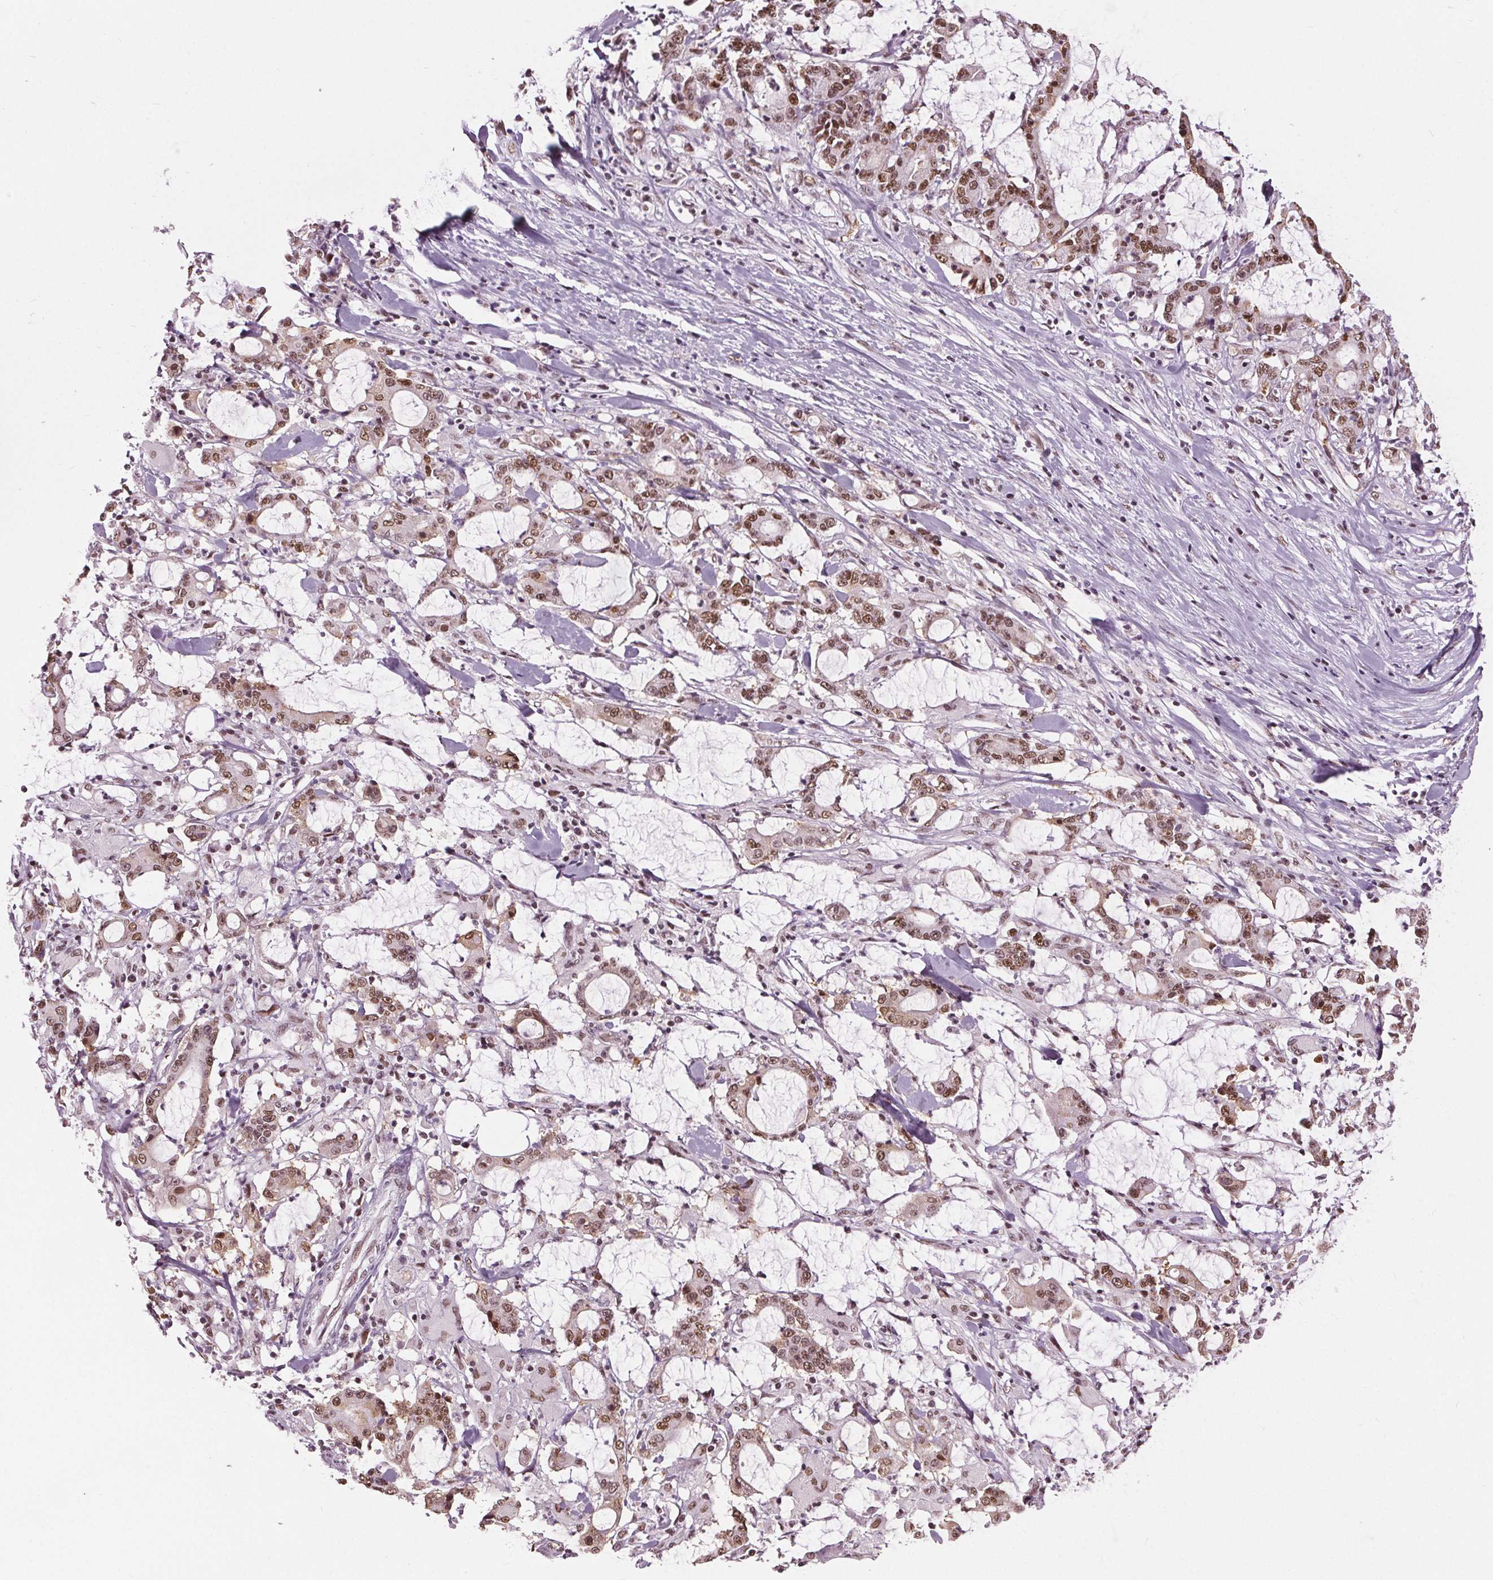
{"staining": {"intensity": "moderate", "quantity": ">75%", "location": "nuclear"}, "tissue": "stomach cancer", "cell_type": "Tumor cells", "image_type": "cancer", "snomed": [{"axis": "morphology", "description": "Adenocarcinoma, NOS"}, {"axis": "topography", "description": "Stomach, upper"}], "caption": "Tumor cells demonstrate medium levels of moderate nuclear staining in about >75% of cells in stomach adenocarcinoma.", "gene": "IWS1", "patient": {"sex": "male", "age": 68}}